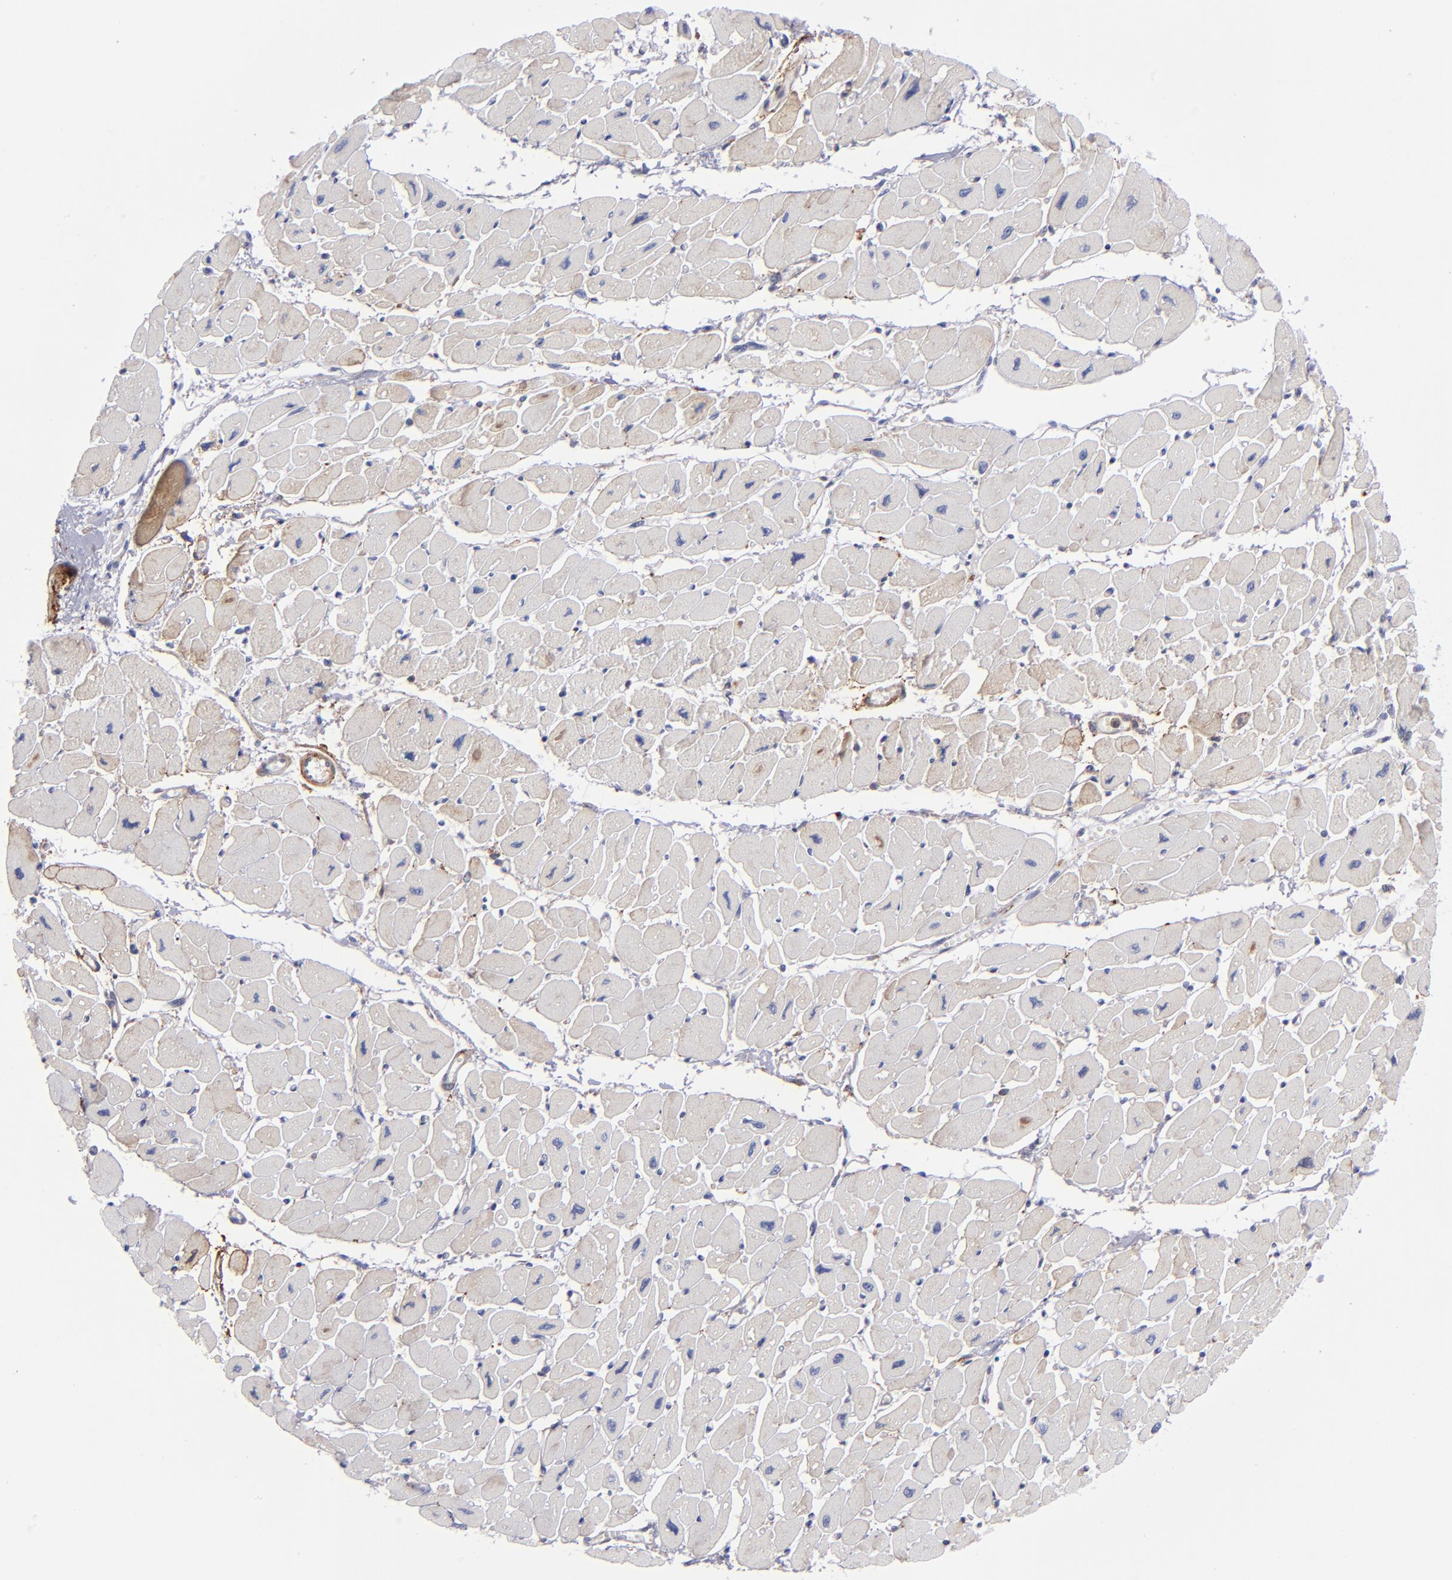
{"staining": {"intensity": "weak", "quantity": "<25%", "location": "cytoplasmic/membranous"}, "tissue": "heart muscle", "cell_type": "Cardiomyocytes", "image_type": "normal", "snomed": [{"axis": "morphology", "description": "Normal tissue, NOS"}, {"axis": "topography", "description": "Heart"}], "caption": "A high-resolution photomicrograph shows IHC staining of benign heart muscle, which exhibits no significant expression in cardiomyocytes.", "gene": "MFGE8", "patient": {"sex": "female", "age": 54}}